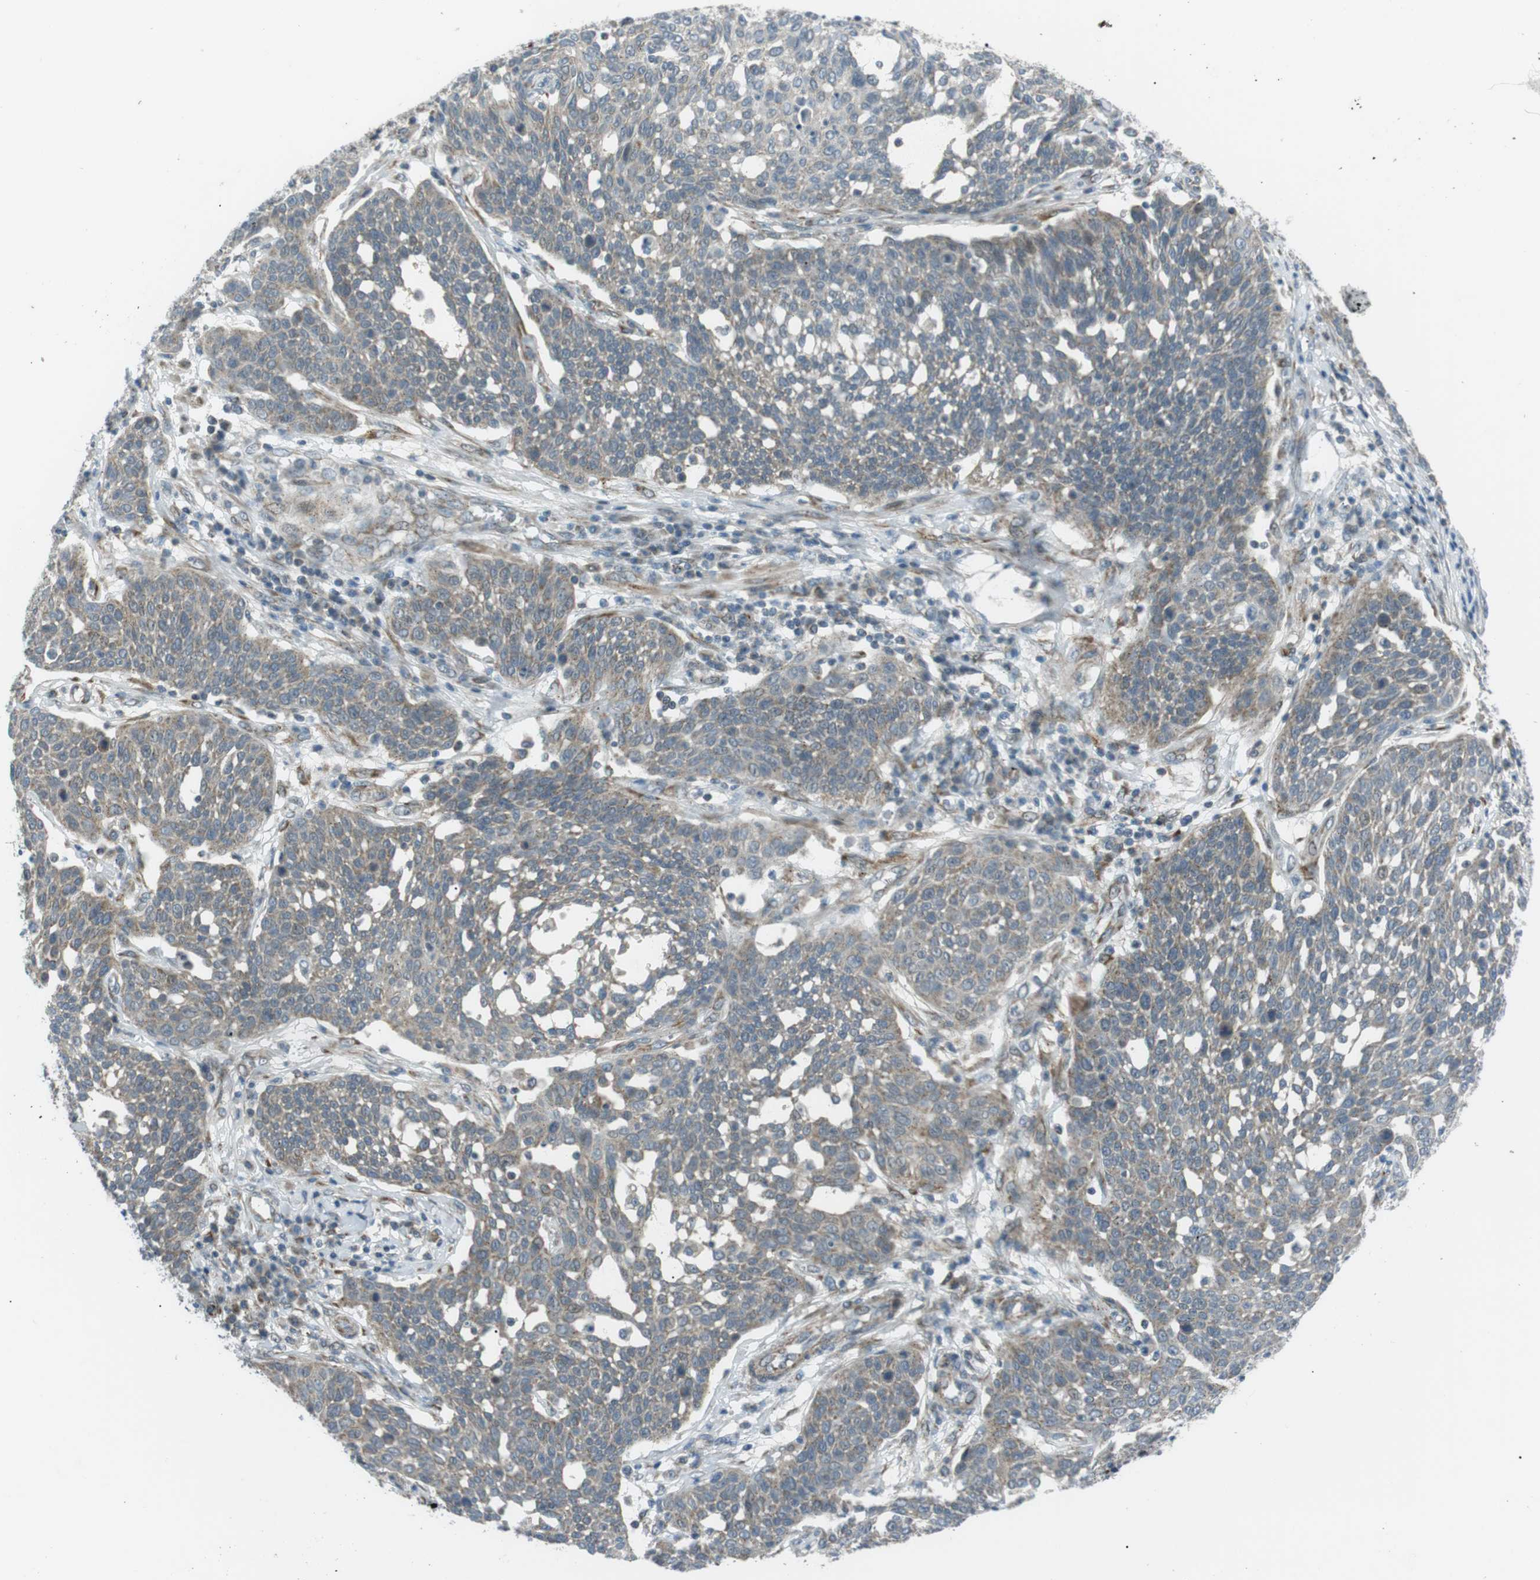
{"staining": {"intensity": "weak", "quantity": "25%-75%", "location": "cytoplasmic/membranous"}, "tissue": "cervical cancer", "cell_type": "Tumor cells", "image_type": "cancer", "snomed": [{"axis": "morphology", "description": "Squamous cell carcinoma, NOS"}, {"axis": "topography", "description": "Cervix"}], "caption": "Approximately 25%-75% of tumor cells in squamous cell carcinoma (cervical) demonstrate weak cytoplasmic/membranous protein staining as visualized by brown immunohistochemical staining.", "gene": "ARID5B", "patient": {"sex": "female", "age": 34}}